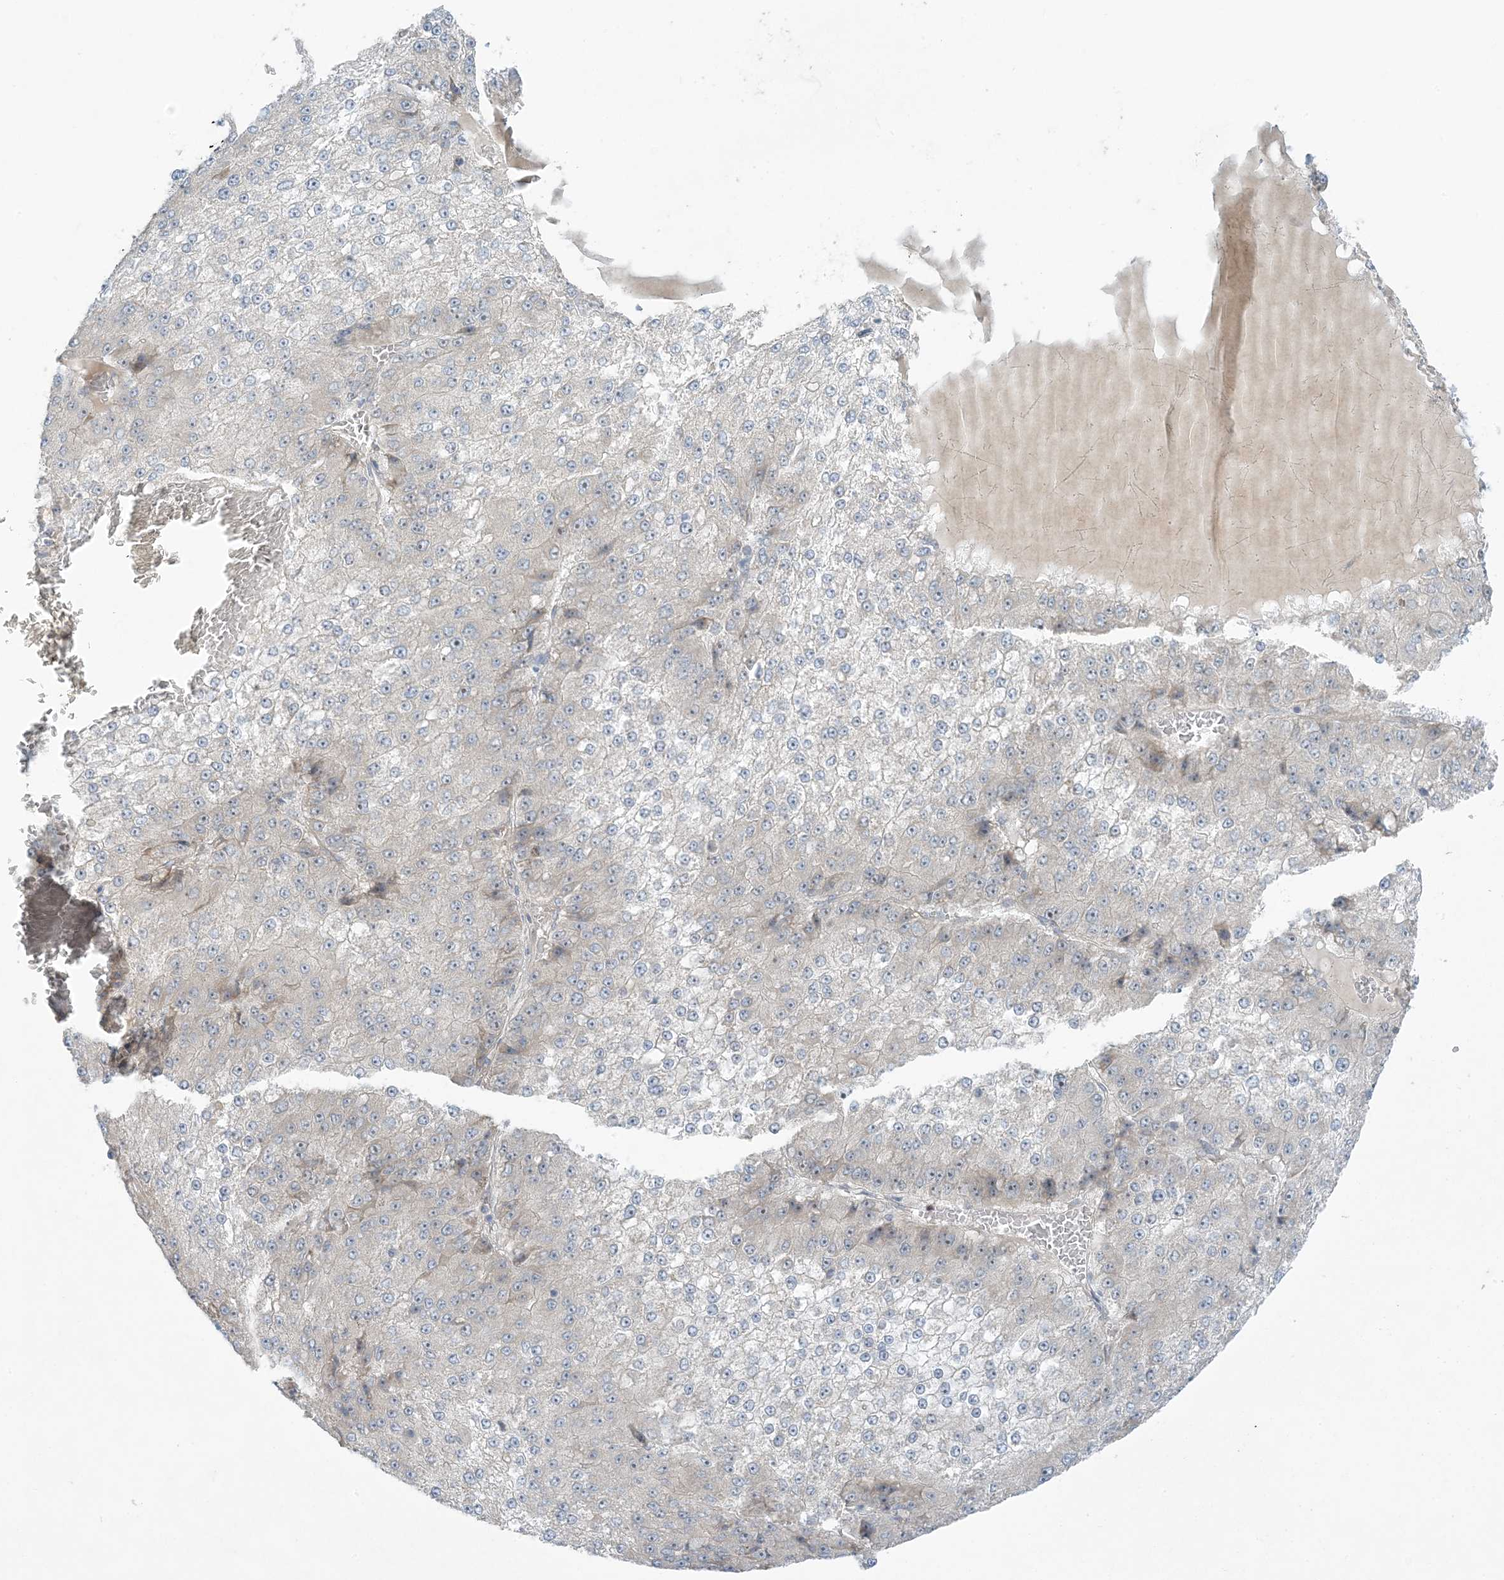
{"staining": {"intensity": "negative", "quantity": "none", "location": "none"}, "tissue": "liver cancer", "cell_type": "Tumor cells", "image_type": "cancer", "snomed": [{"axis": "morphology", "description": "Carcinoma, Hepatocellular, NOS"}, {"axis": "topography", "description": "Liver"}], "caption": "A photomicrograph of liver hepatocellular carcinoma stained for a protein reveals no brown staining in tumor cells.", "gene": "SCN3A", "patient": {"sex": "female", "age": 73}}